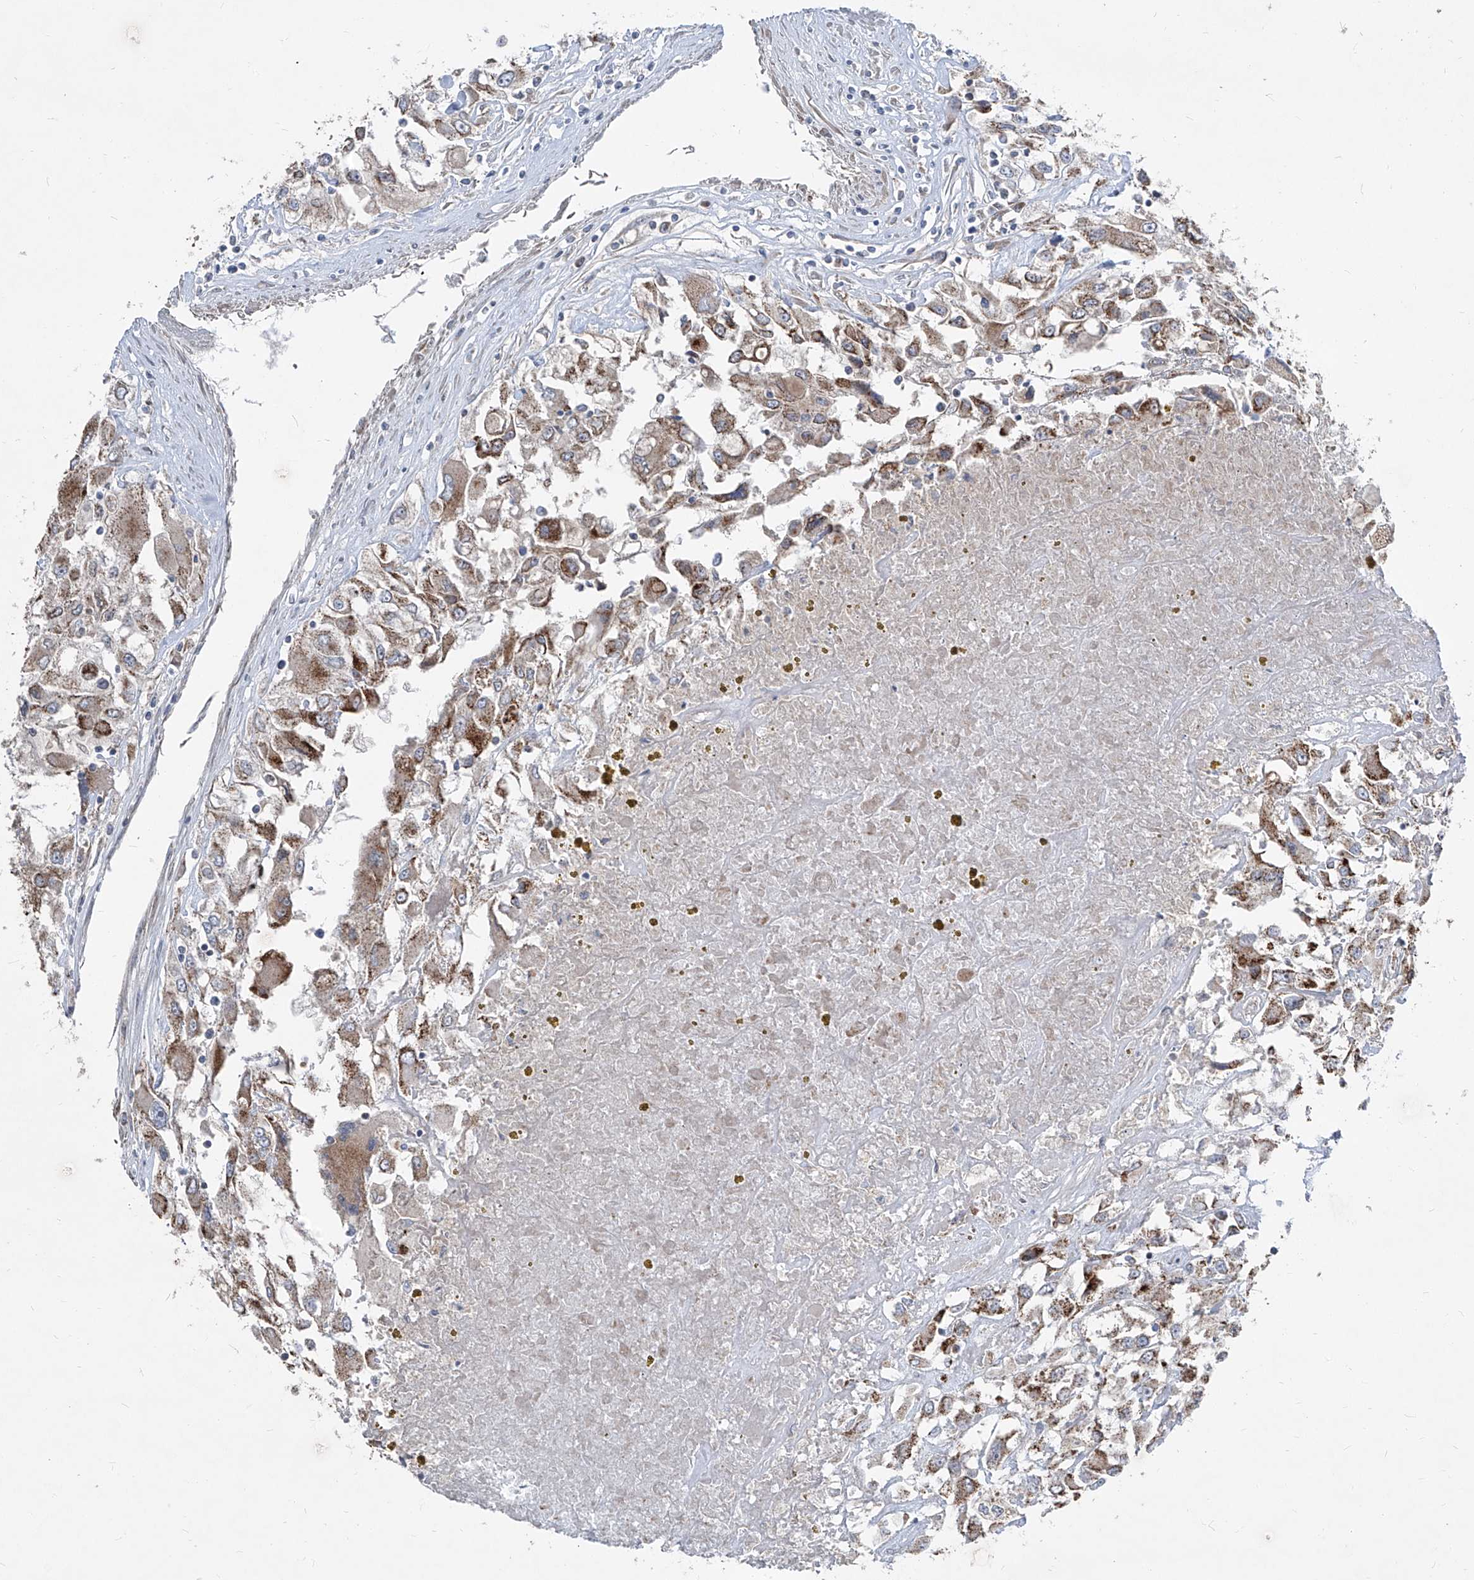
{"staining": {"intensity": "moderate", "quantity": ">75%", "location": "cytoplasmic/membranous"}, "tissue": "renal cancer", "cell_type": "Tumor cells", "image_type": "cancer", "snomed": [{"axis": "morphology", "description": "Adenocarcinoma, NOS"}, {"axis": "topography", "description": "Kidney"}], "caption": "The histopathology image reveals staining of adenocarcinoma (renal), revealing moderate cytoplasmic/membranous protein positivity (brown color) within tumor cells. (Brightfield microscopy of DAB IHC at high magnification).", "gene": "ABCD3", "patient": {"sex": "female", "age": 52}}